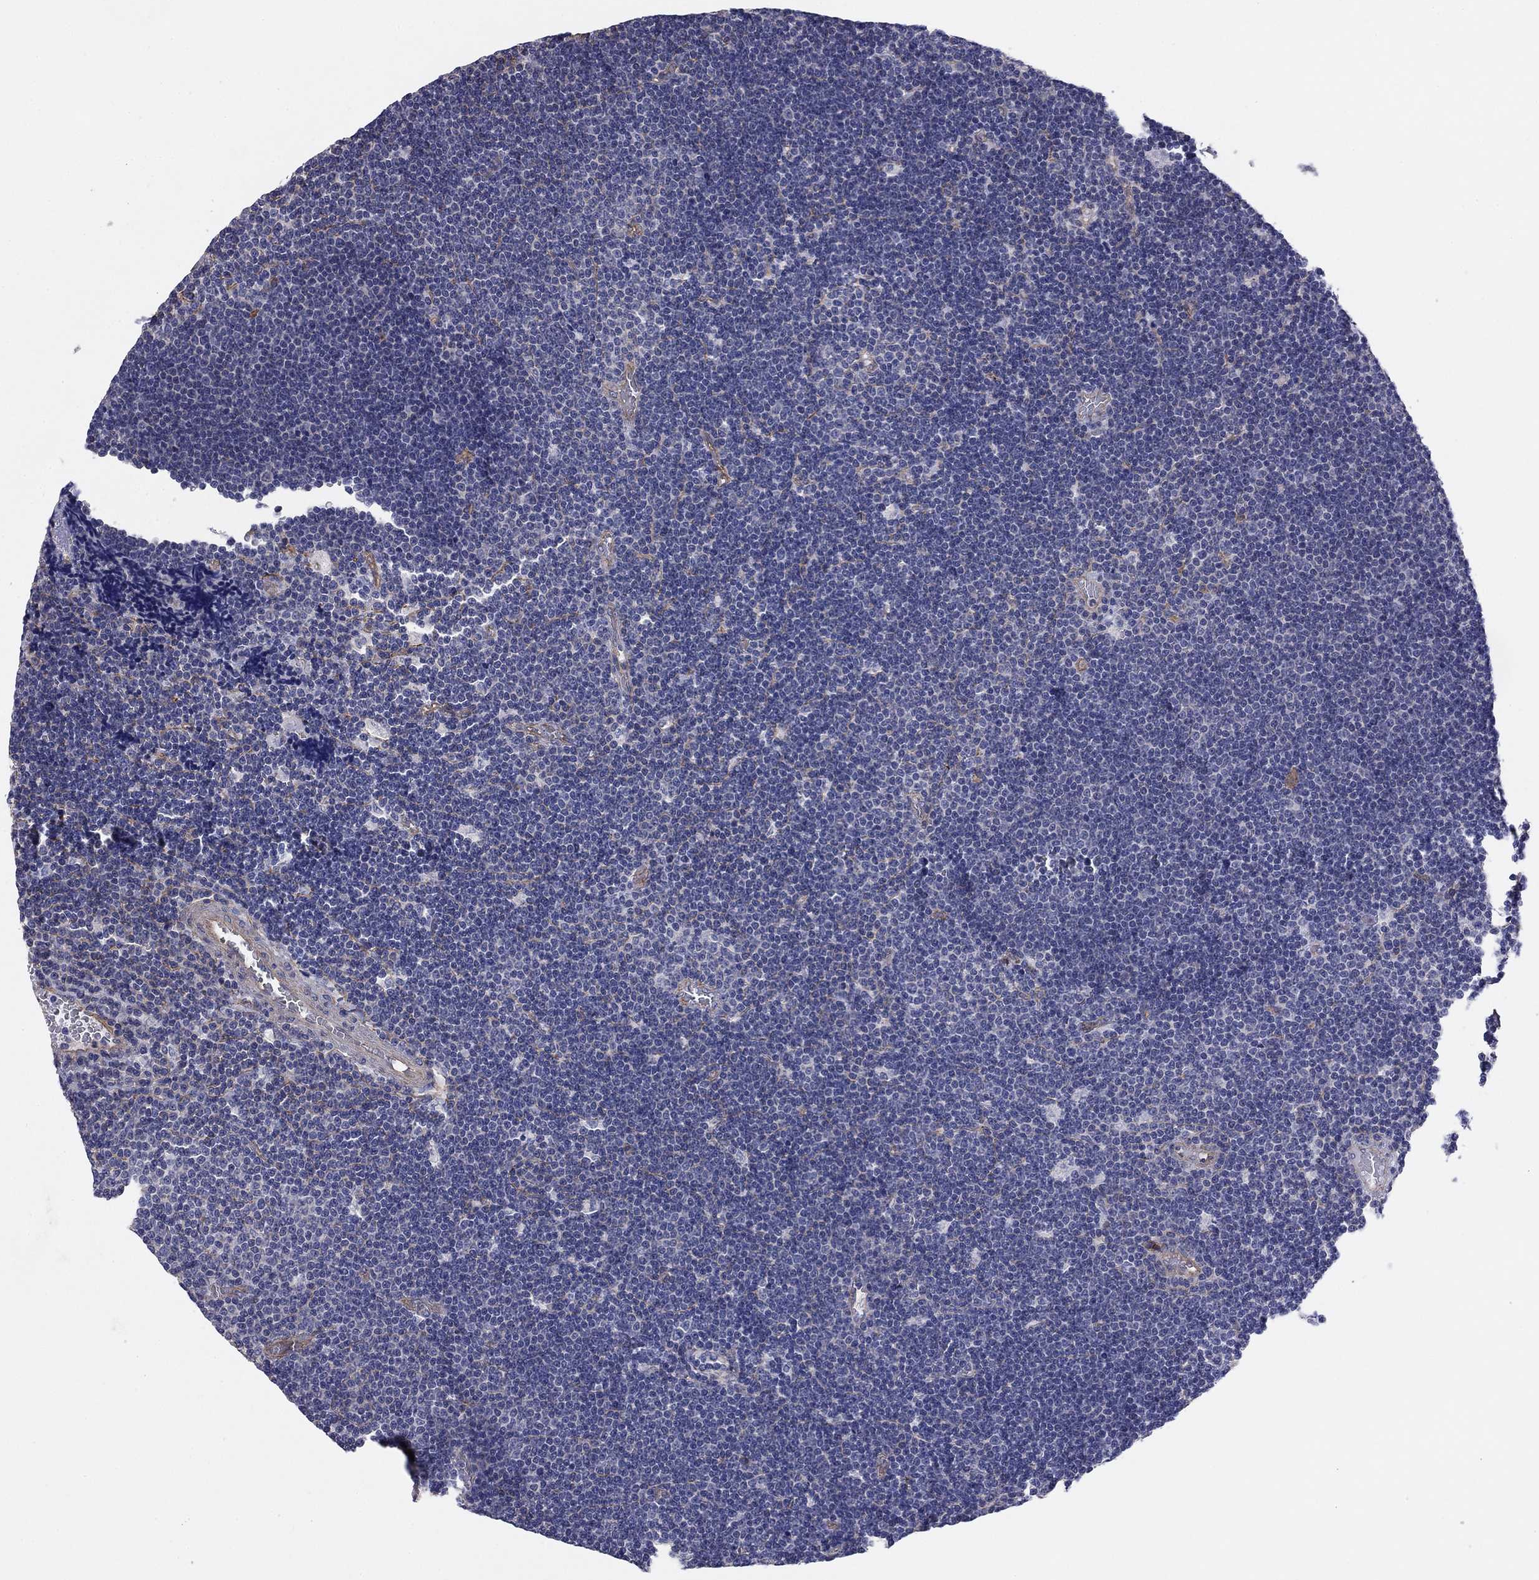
{"staining": {"intensity": "negative", "quantity": "none", "location": "none"}, "tissue": "lymphoma", "cell_type": "Tumor cells", "image_type": "cancer", "snomed": [{"axis": "morphology", "description": "Malignant lymphoma, non-Hodgkin's type, Low grade"}, {"axis": "topography", "description": "Brain"}], "caption": "A micrograph of human lymphoma is negative for staining in tumor cells.", "gene": "TCHH", "patient": {"sex": "female", "age": 66}}